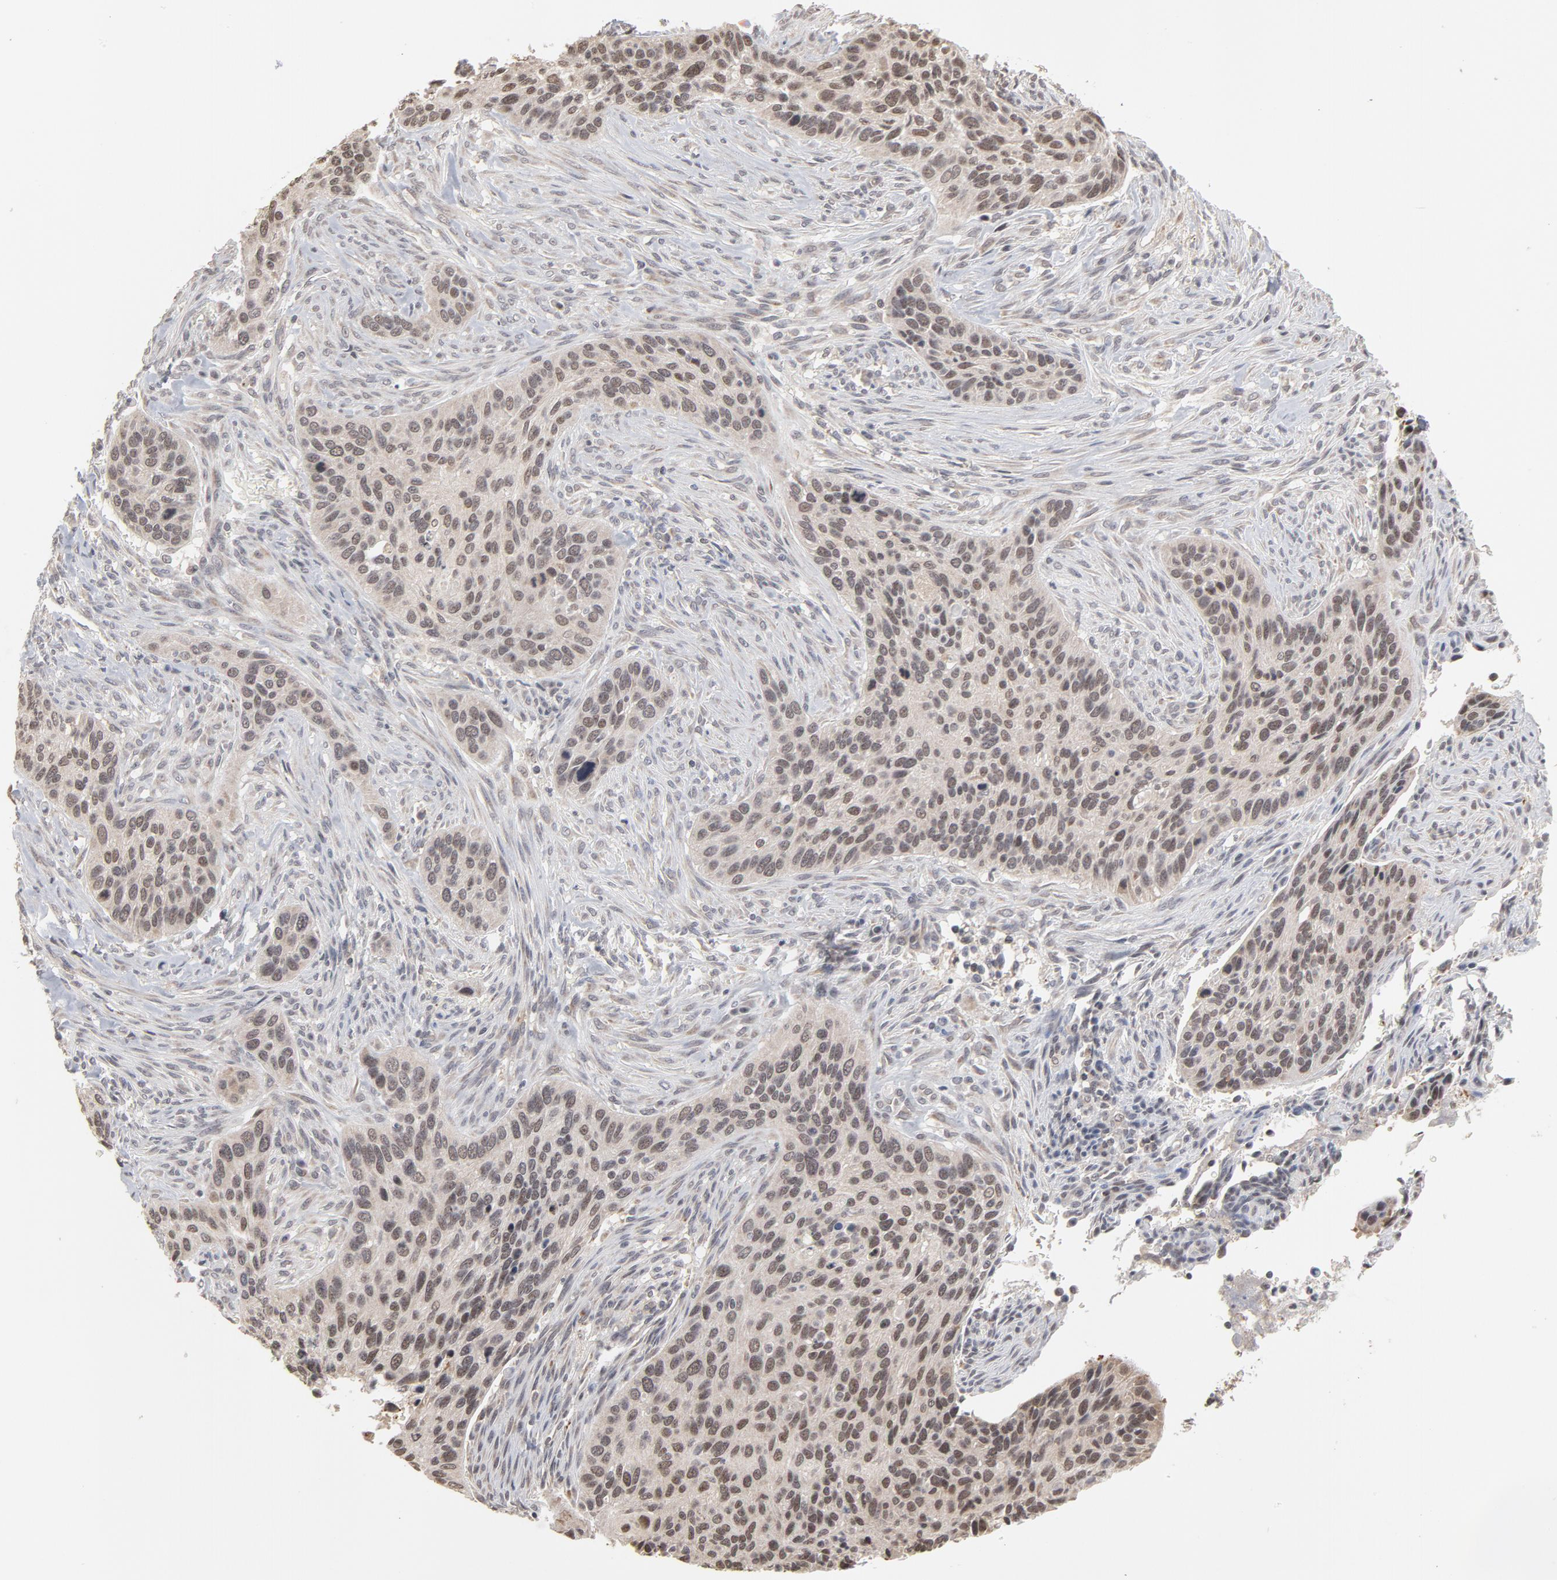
{"staining": {"intensity": "weak", "quantity": ">75%", "location": "nuclear"}, "tissue": "cervical cancer", "cell_type": "Tumor cells", "image_type": "cancer", "snomed": [{"axis": "morphology", "description": "Adenocarcinoma, NOS"}, {"axis": "topography", "description": "Cervix"}], "caption": "Protein expression analysis of human cervical adenocarcinoma reveals weak nuclear positivity in about >75% of tumor cells.", "gene": "ARIH1", "patient": {"sex": "female", "age": 29}}